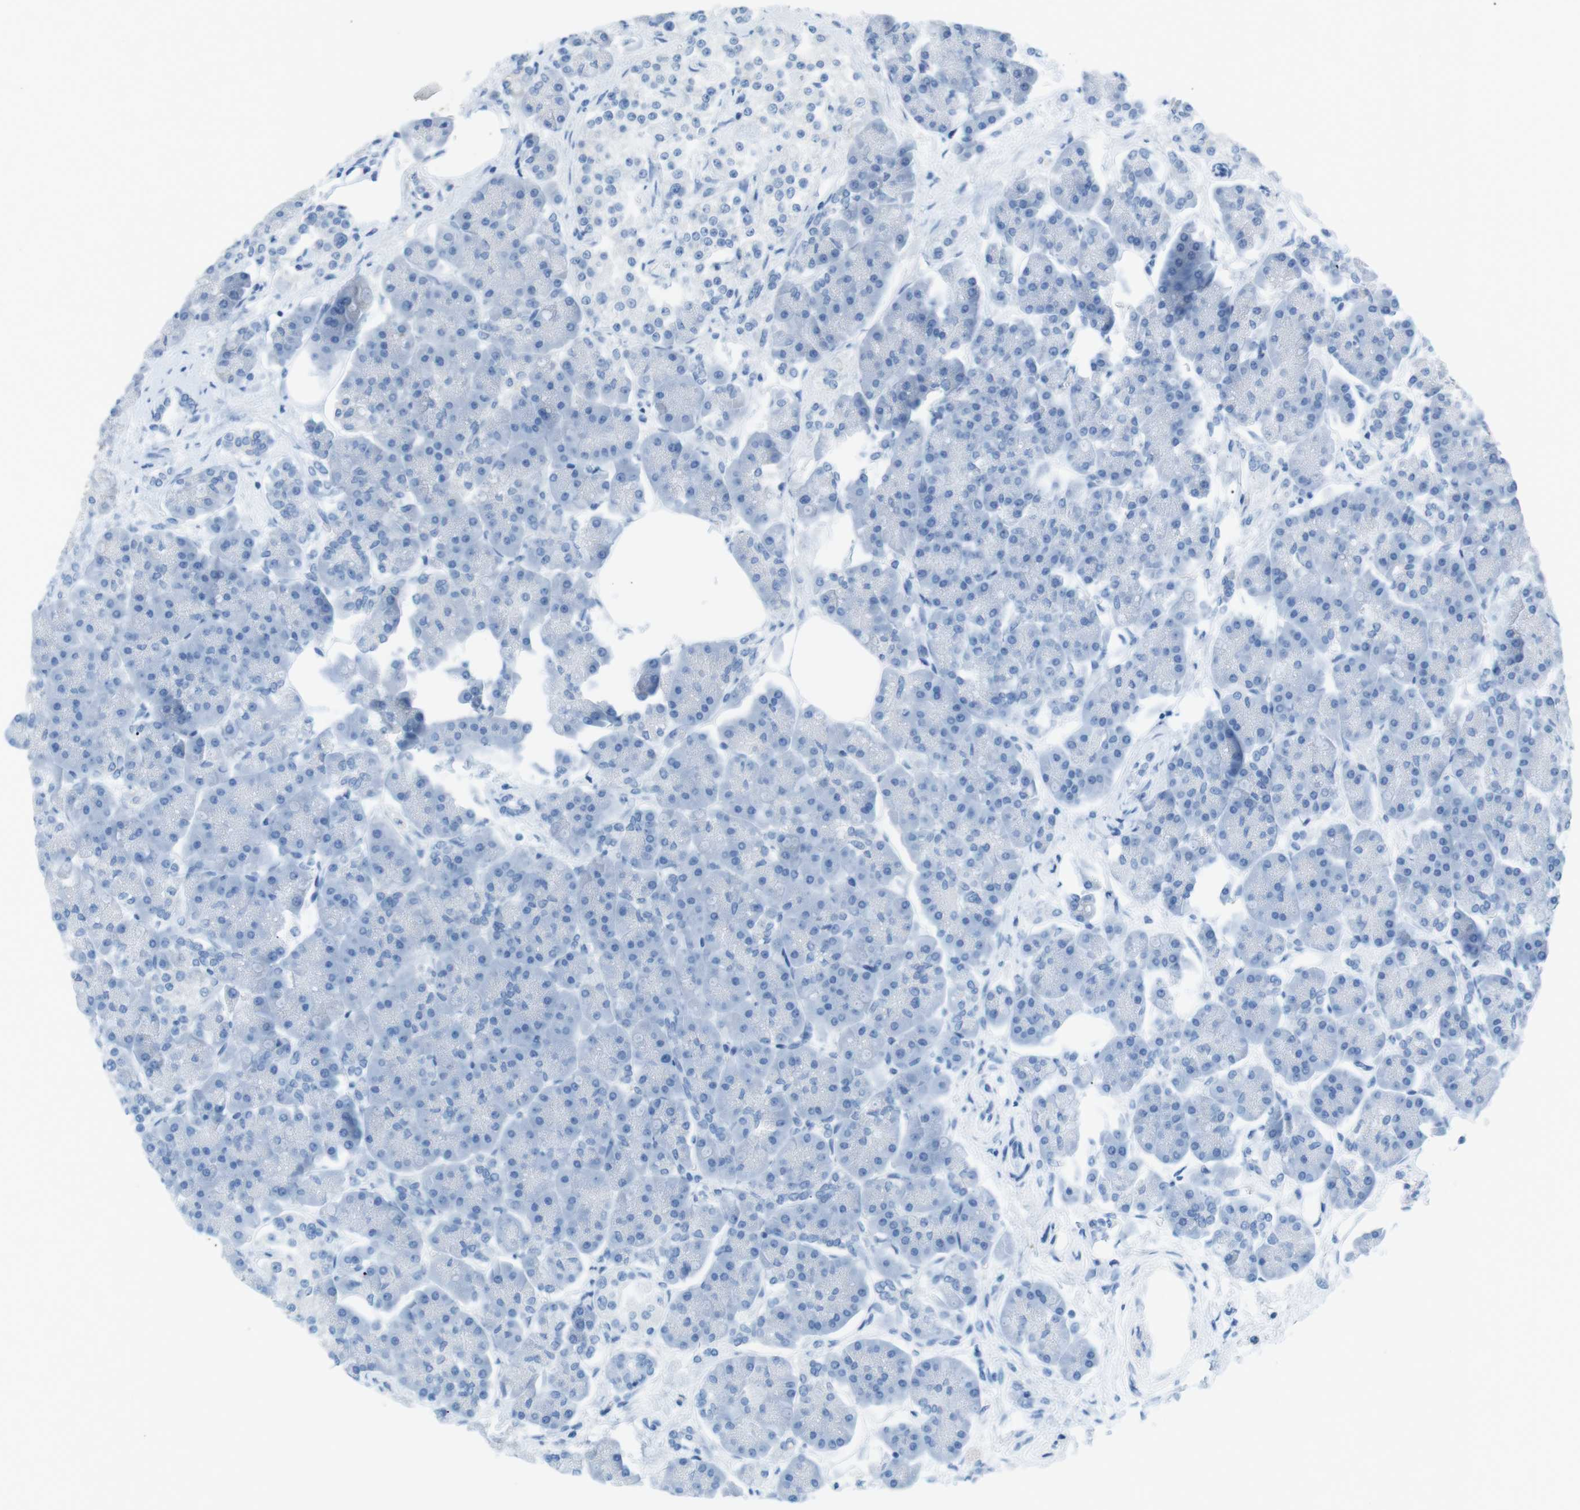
{"staining": {"intensity": "negative", "quantity": "none", "location": "none"}, "tissue": "pancreas", "cell_type": "Exocrine glandular cells", "image_type": "normal", "snomed": [{"axis": "morphology", "description": "Normal tissue, NOS"}, {"axis": "topography", "description": "Pancreas"}], "caption": "Immunohistochemistry (IHC) micrograph of benign pancreas stained for a protein (brown), which displays no staining in exocrine glandular cells.", "gene": "SALL4", "patient": {"sex": "female", "age": 70}}